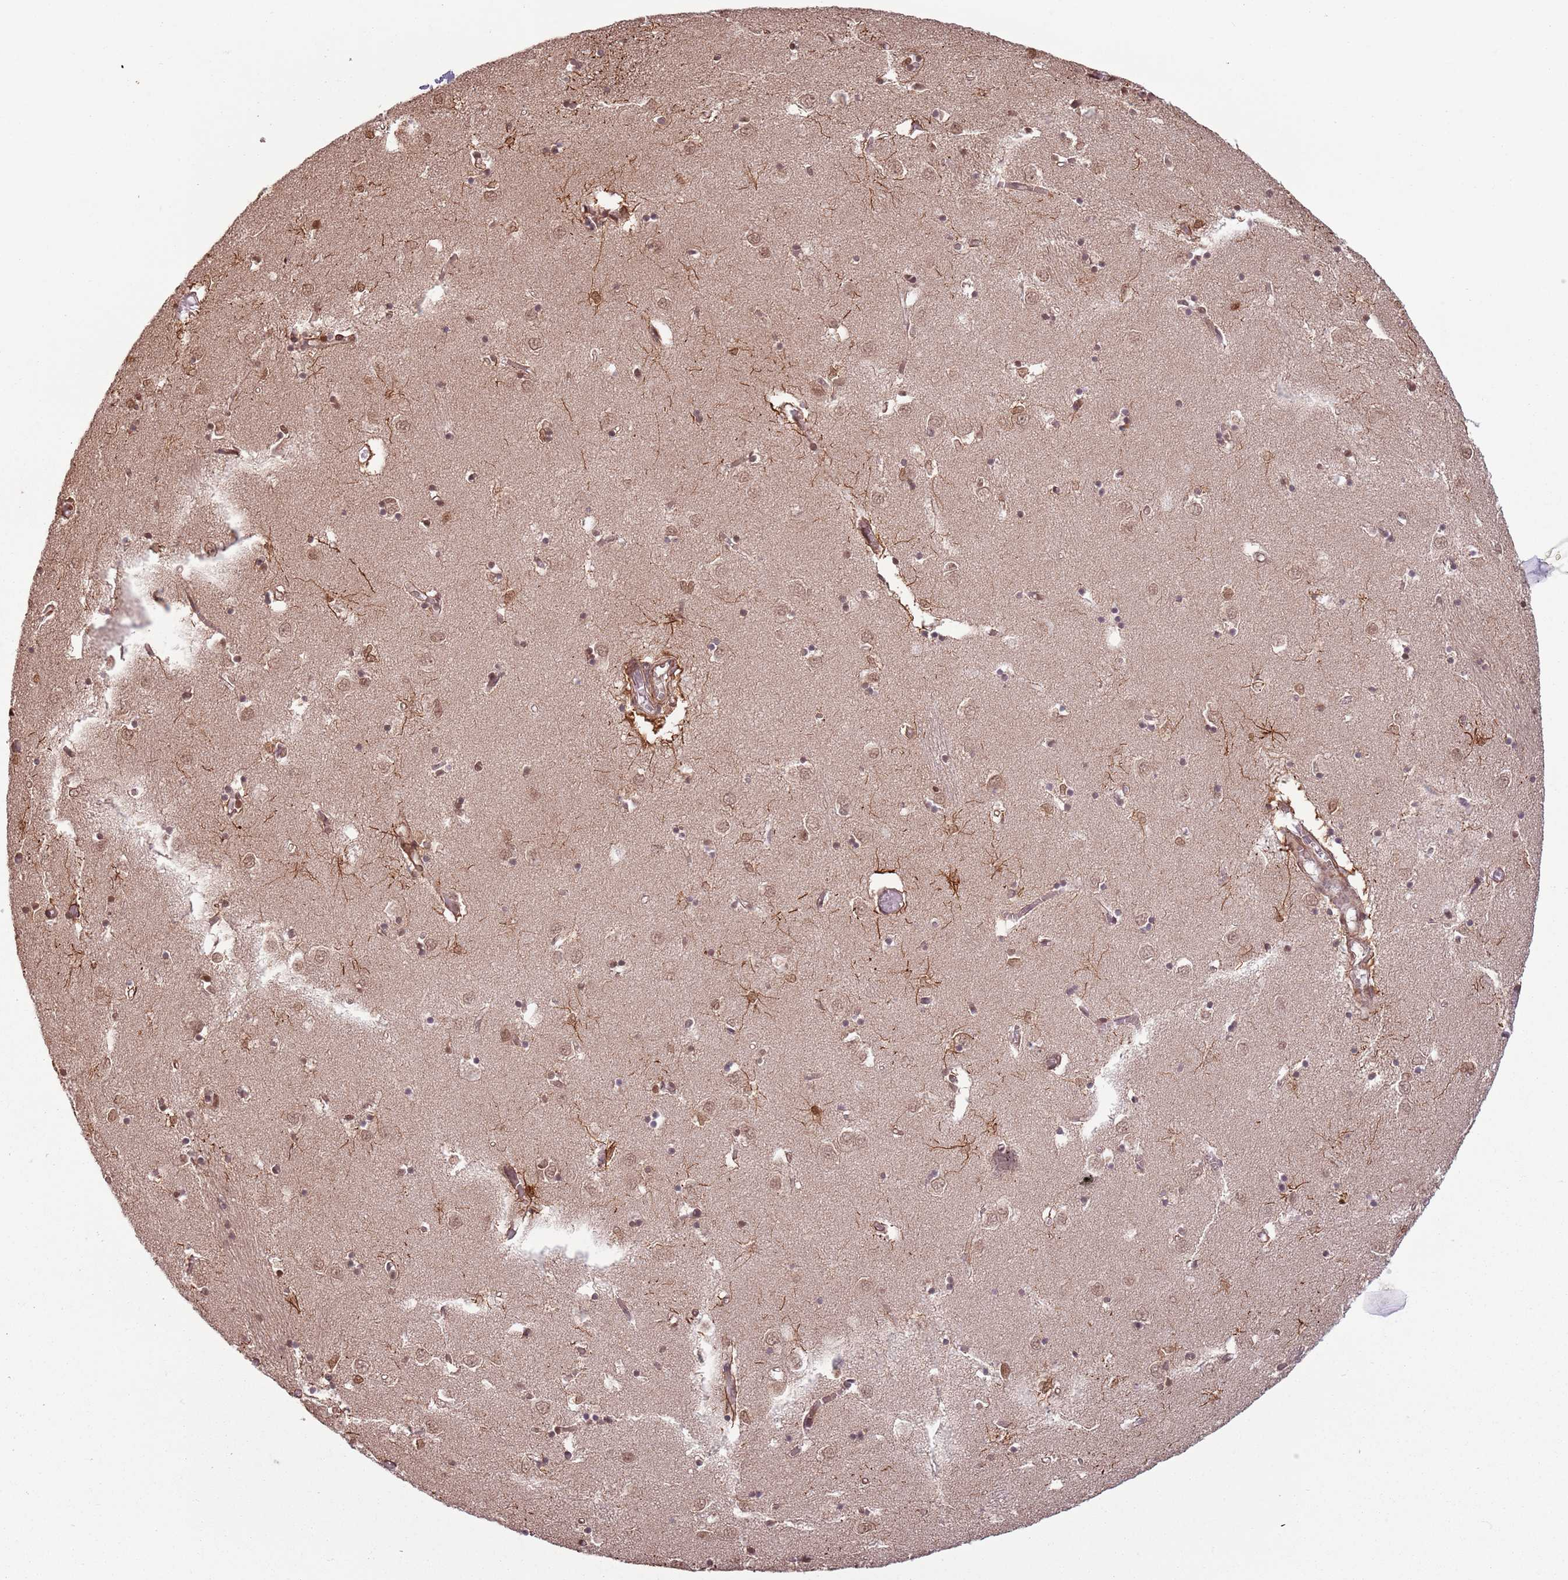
{"staining": {"intensity": "moderate", "quantity": "25%-75%", "location": "cytoplasmic/membranous,nuclear"}, "tissue": "caudate", "cell_type": "Glial cells", "image_type": "normal", "snomed": [{"axis": "morphology", "description": "Normal tissue, NOS"}, {"axis": "topography", "description": "Lateral ventricle wall"}], "caption": "An IHC histopathology image of unremarkable tissue is shown. Protein staining in brown shows moderate cytoplasmic/membranous,nuclear positivity in caudate within glial cells.", "gene": "CCDC154", "patient": {"sex": "male", "age": 70}}